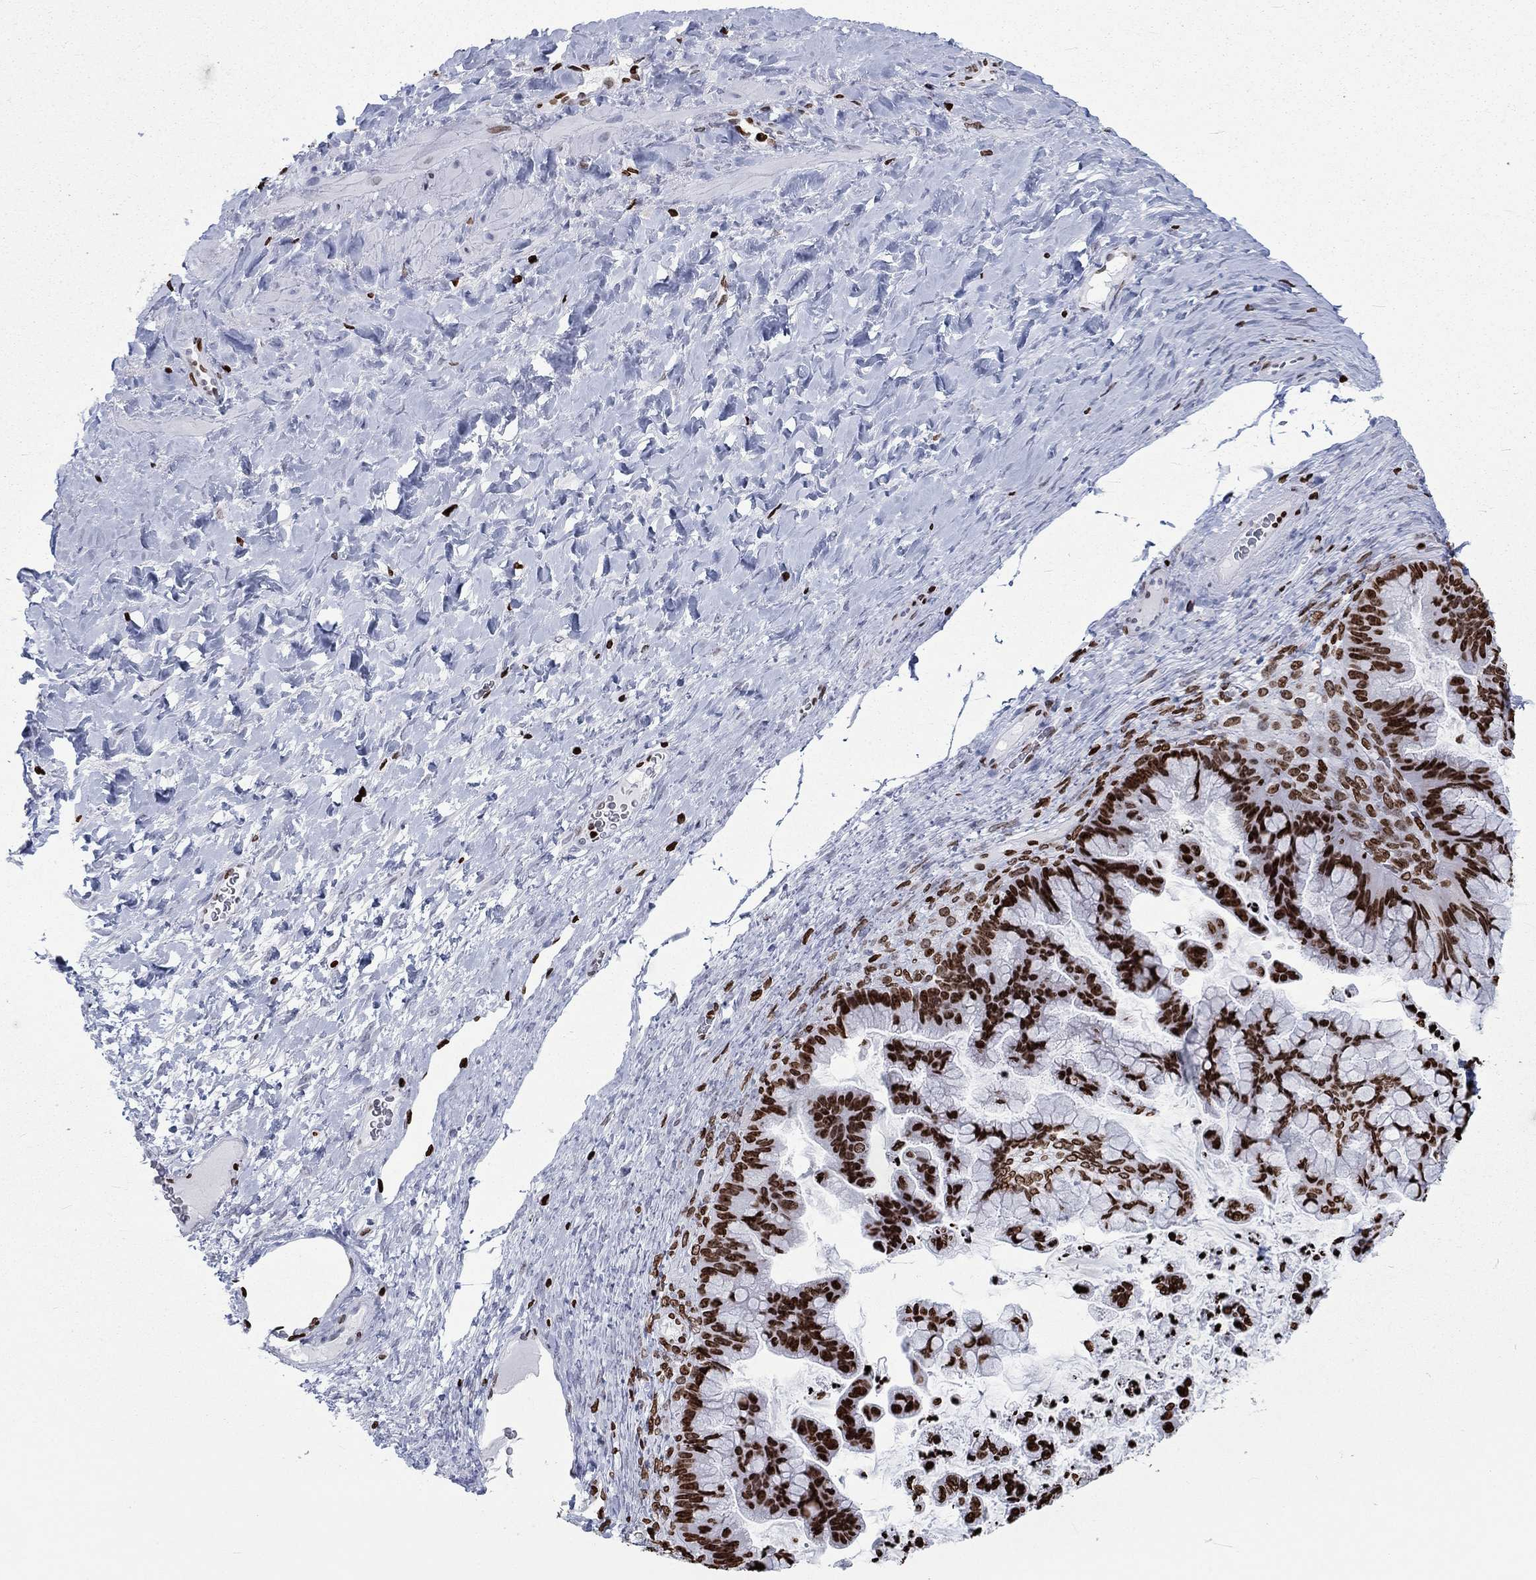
{"staining": {"intensity": "strong", "quantity": ">75%", "location": "nuclear"}, "tissue": "ovarian cancer", "cell_type": "Tumor cells", "image_type": "cancer", "snomed": [{"axis": "morphology", "description": "Cystadenocarcinoma, mucinous, NOS"}, {"axis": "topography", "description": "Ovary"}], "caption": "Immunohistochemical staining of human ovarian cancer reveals high levels of strong nuclear protein staining in about >75% of tumor cells. (DAB (3,3'-diaminobenzidine) = brown stain, brightfield microscopy at high magnification).", "gene": "H1-5", "patient": {"sex": "female", "age": 67}}